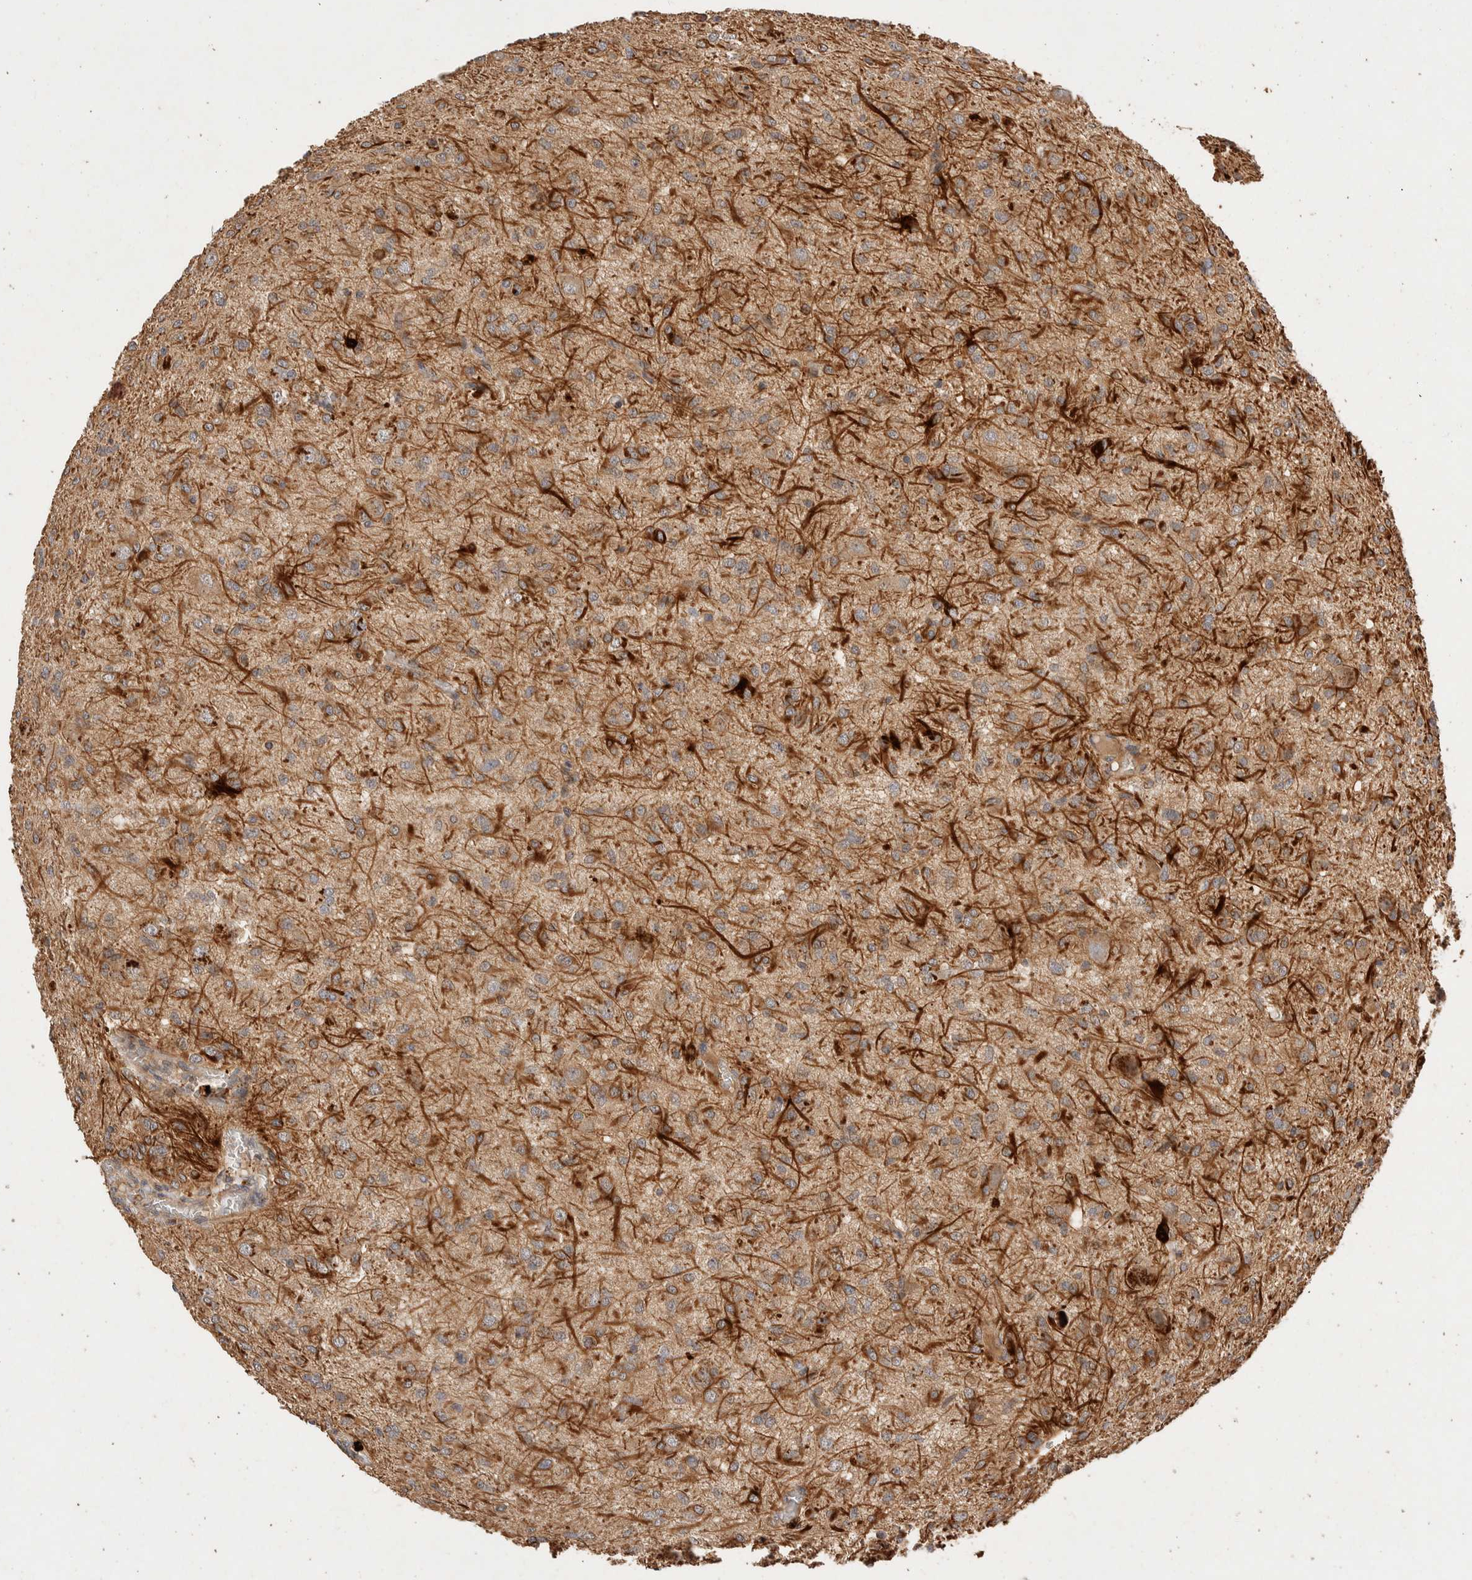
{"staining": {"intensity": "moderate", "quantity": ">75%", "location": "cytoplasmic/membranous"}, "tissue": "glioma", "cell_type": "Tumor cells", "image_type": "cancer", "snomed": [{"axis": "morphology", "description": "Glioma, malignant, High grade"}, {"axis": "topography", "description": "Brain"}], "caption": "A high-resolution image shows IHC staining of glioma, which exhibits moderate cytoplasmic/membranous expression in approximately >75% of tumor cells.", "gene": "NSMAF", "patient": {"sex": "female", "age": 59}}